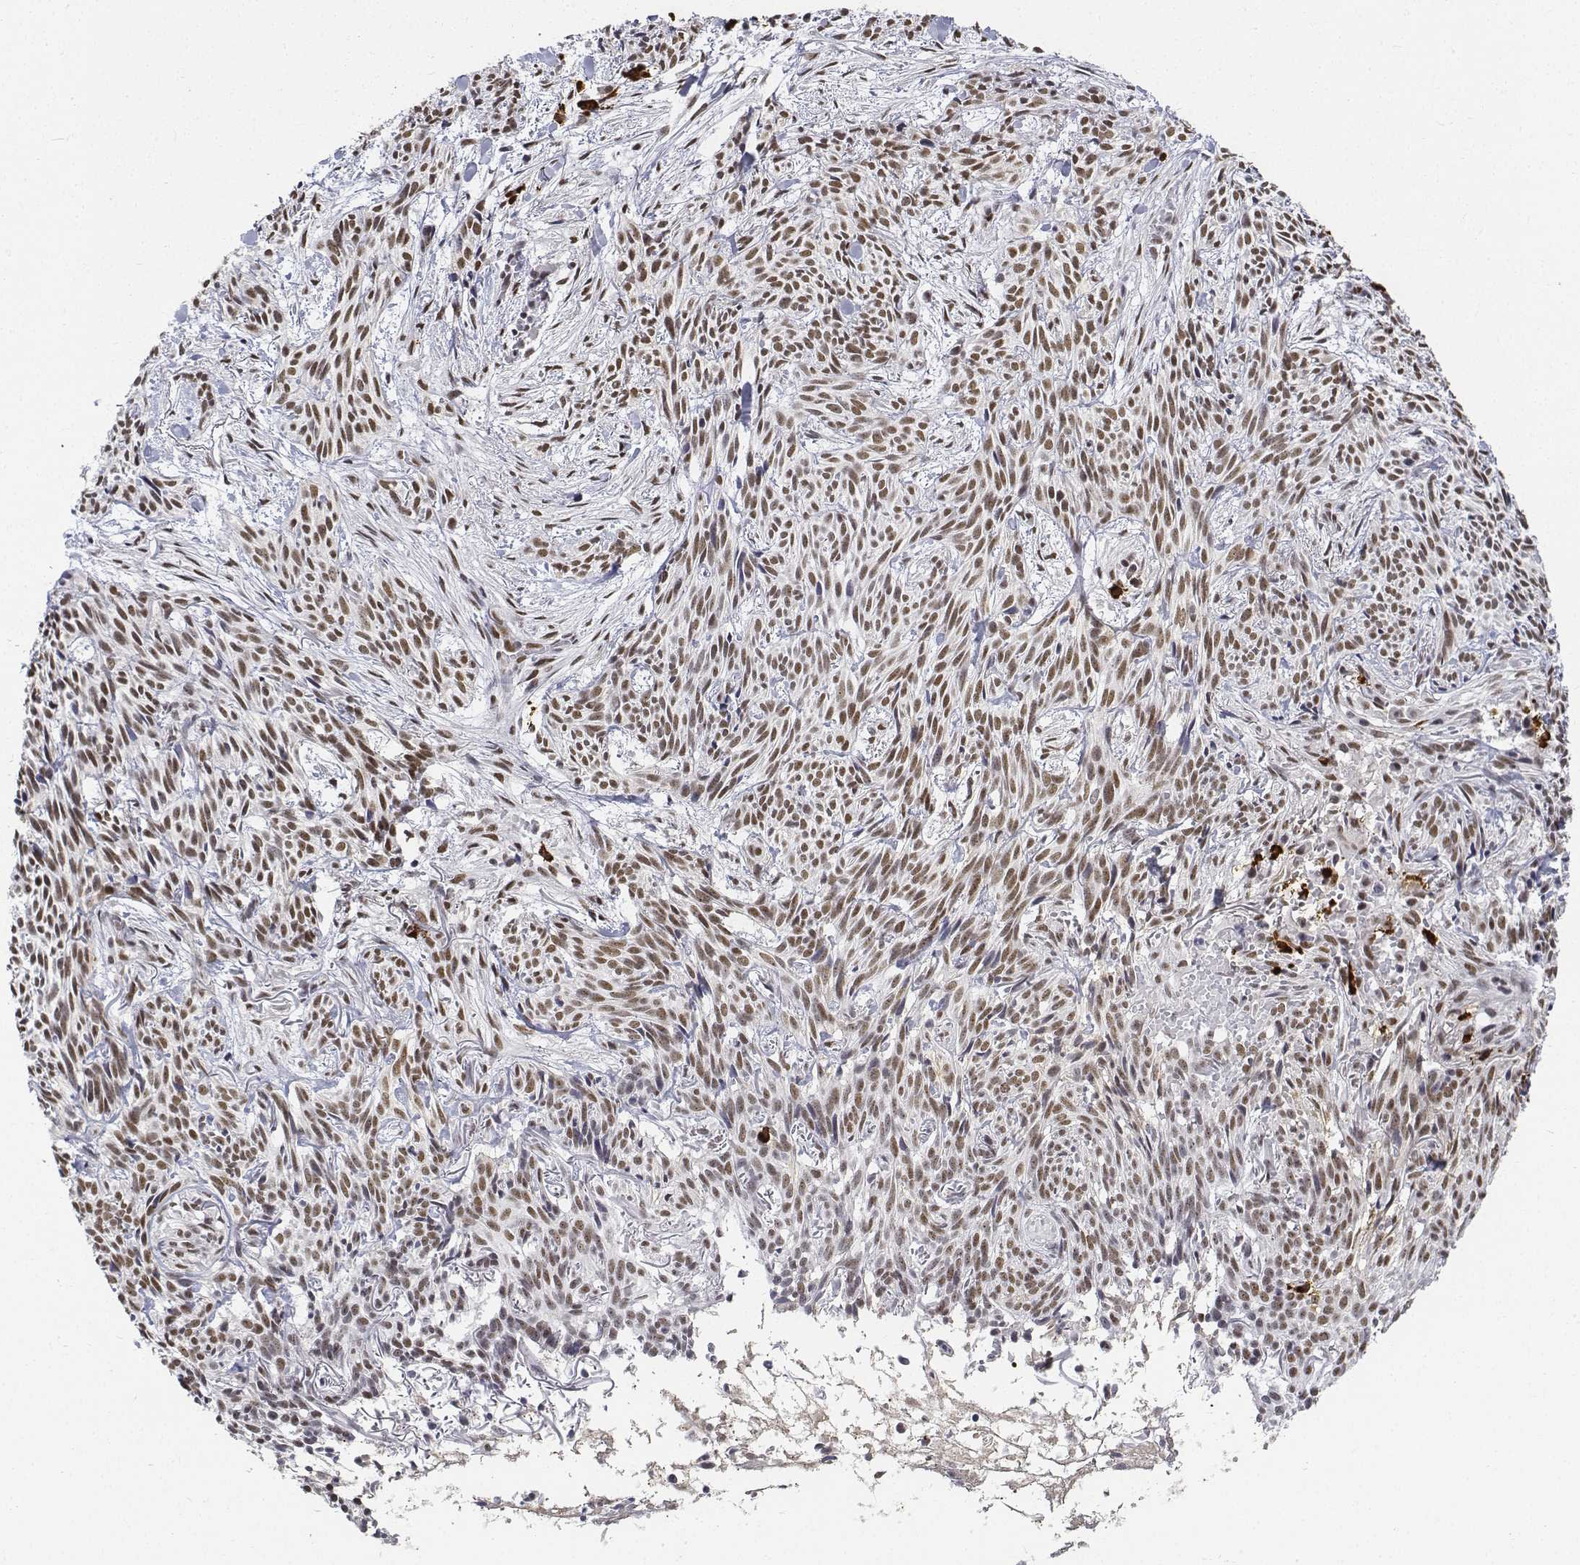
{"staining": {"intensity": "moderate", "quantity": ">75%", "location": "nuclear"}, "tissue": "skin cancer", "cell_type": "Tumor cells", "image_type": "cancer", "snomed": [{"axis": "morphology", "description": "Basal cell carcinoma"}, {"axis": "topography", "description": "Skin"}], "caption": "IHC of basal cell carcinoma (skin) displays medium levels of moderate nuclear positivity in about >75% of tumor cells.", "gene": "ATRX", "patient": {"sex": "male", "age": 71}}